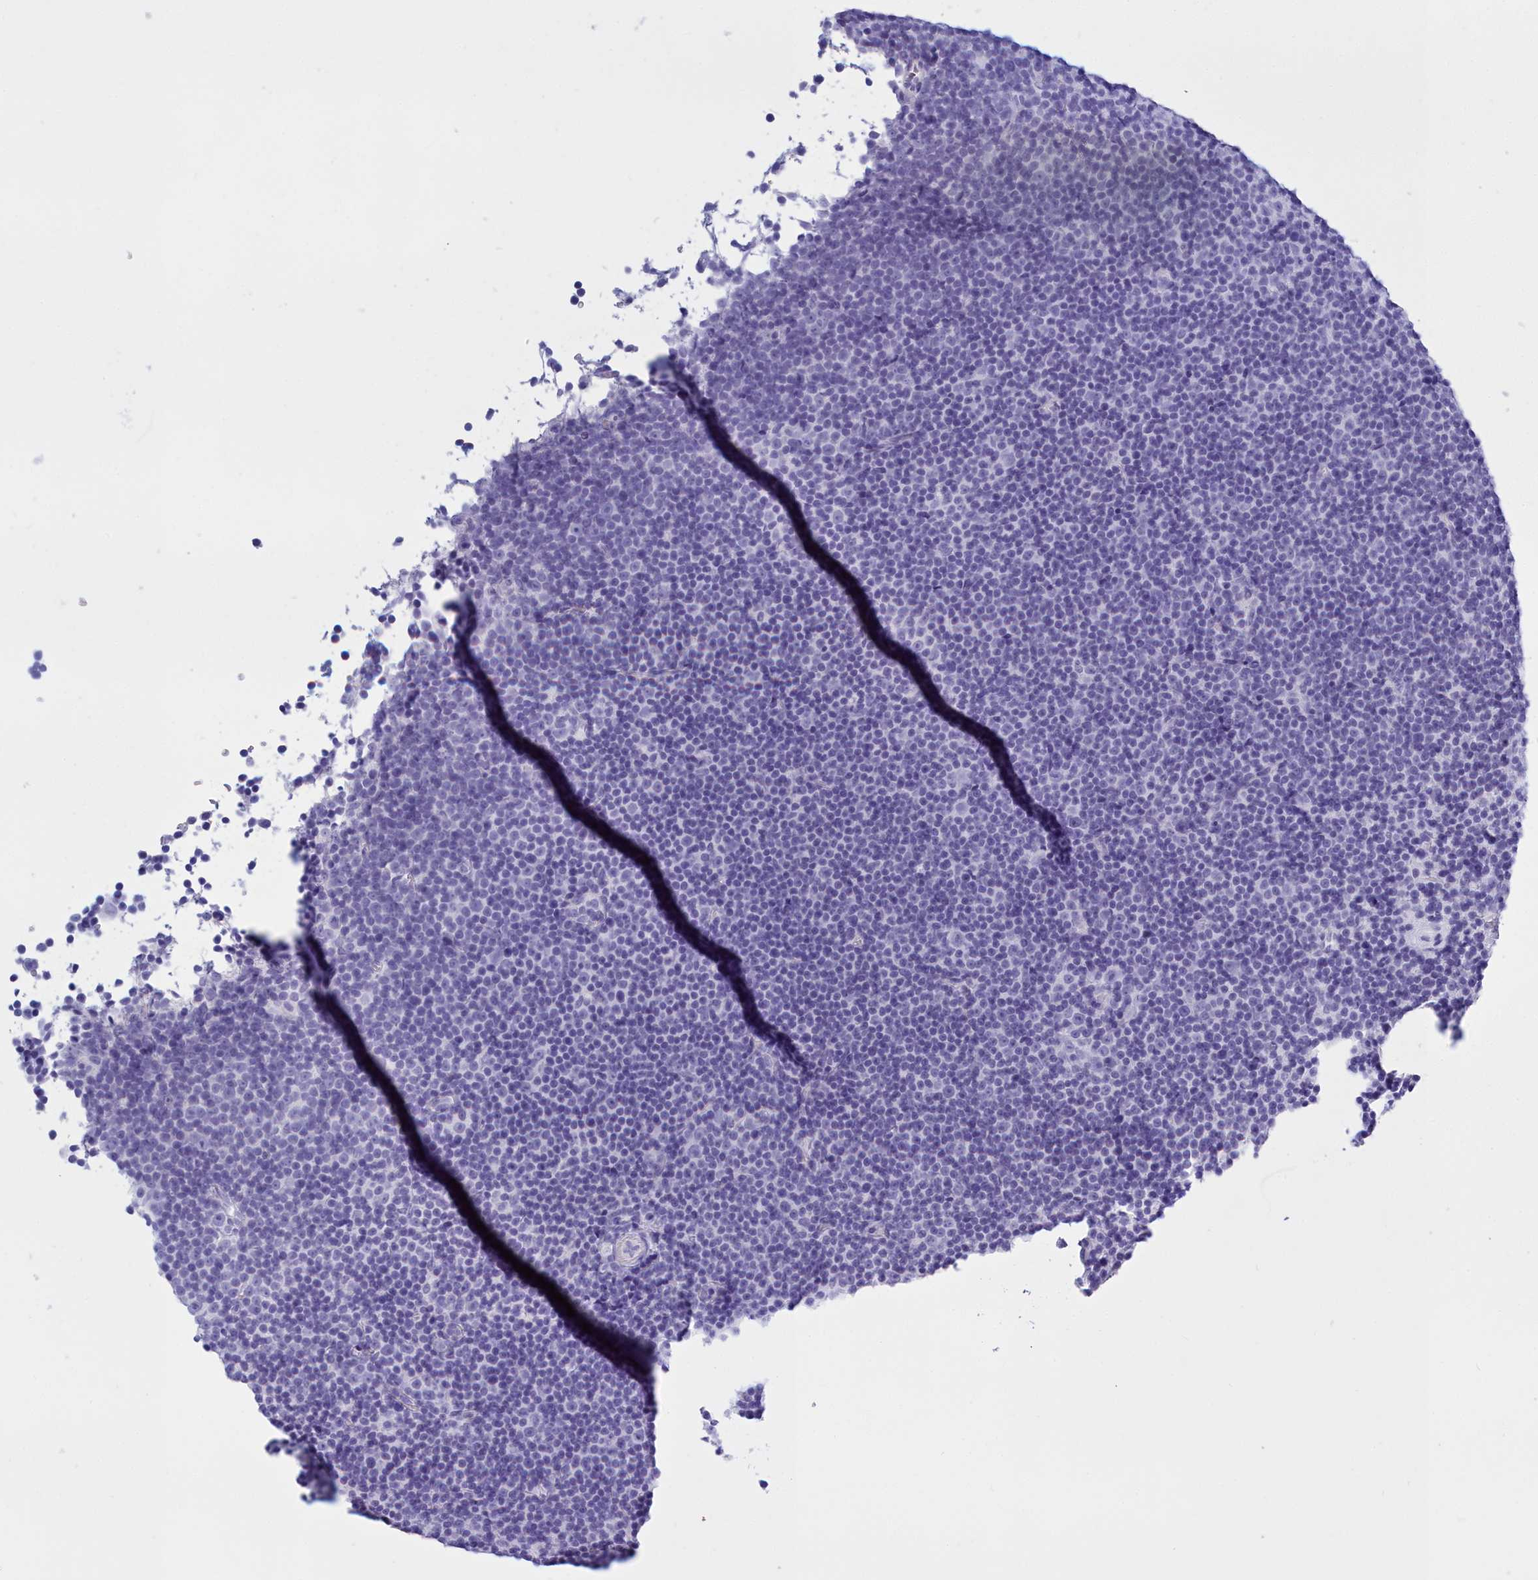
{"staining": {"intensity": "negative", "quantity": "none", "location": "none"}, "tissue": "lymphoma", "cell_type": "Tumor cells", "image_type": "cancer", "snomed": [{"axis": "morphology", "description": "Malignant lymphoma, non-Hodgkin's type, Low grade"}, {"axis": "topography", "description": "Lymph node"}], "caption": "Lymphoma was stained to show a protein in brown. There is no significant staining in tumor cells.", "gene": "TMEM97", "patient": {"sex": "female", "age": 67}}